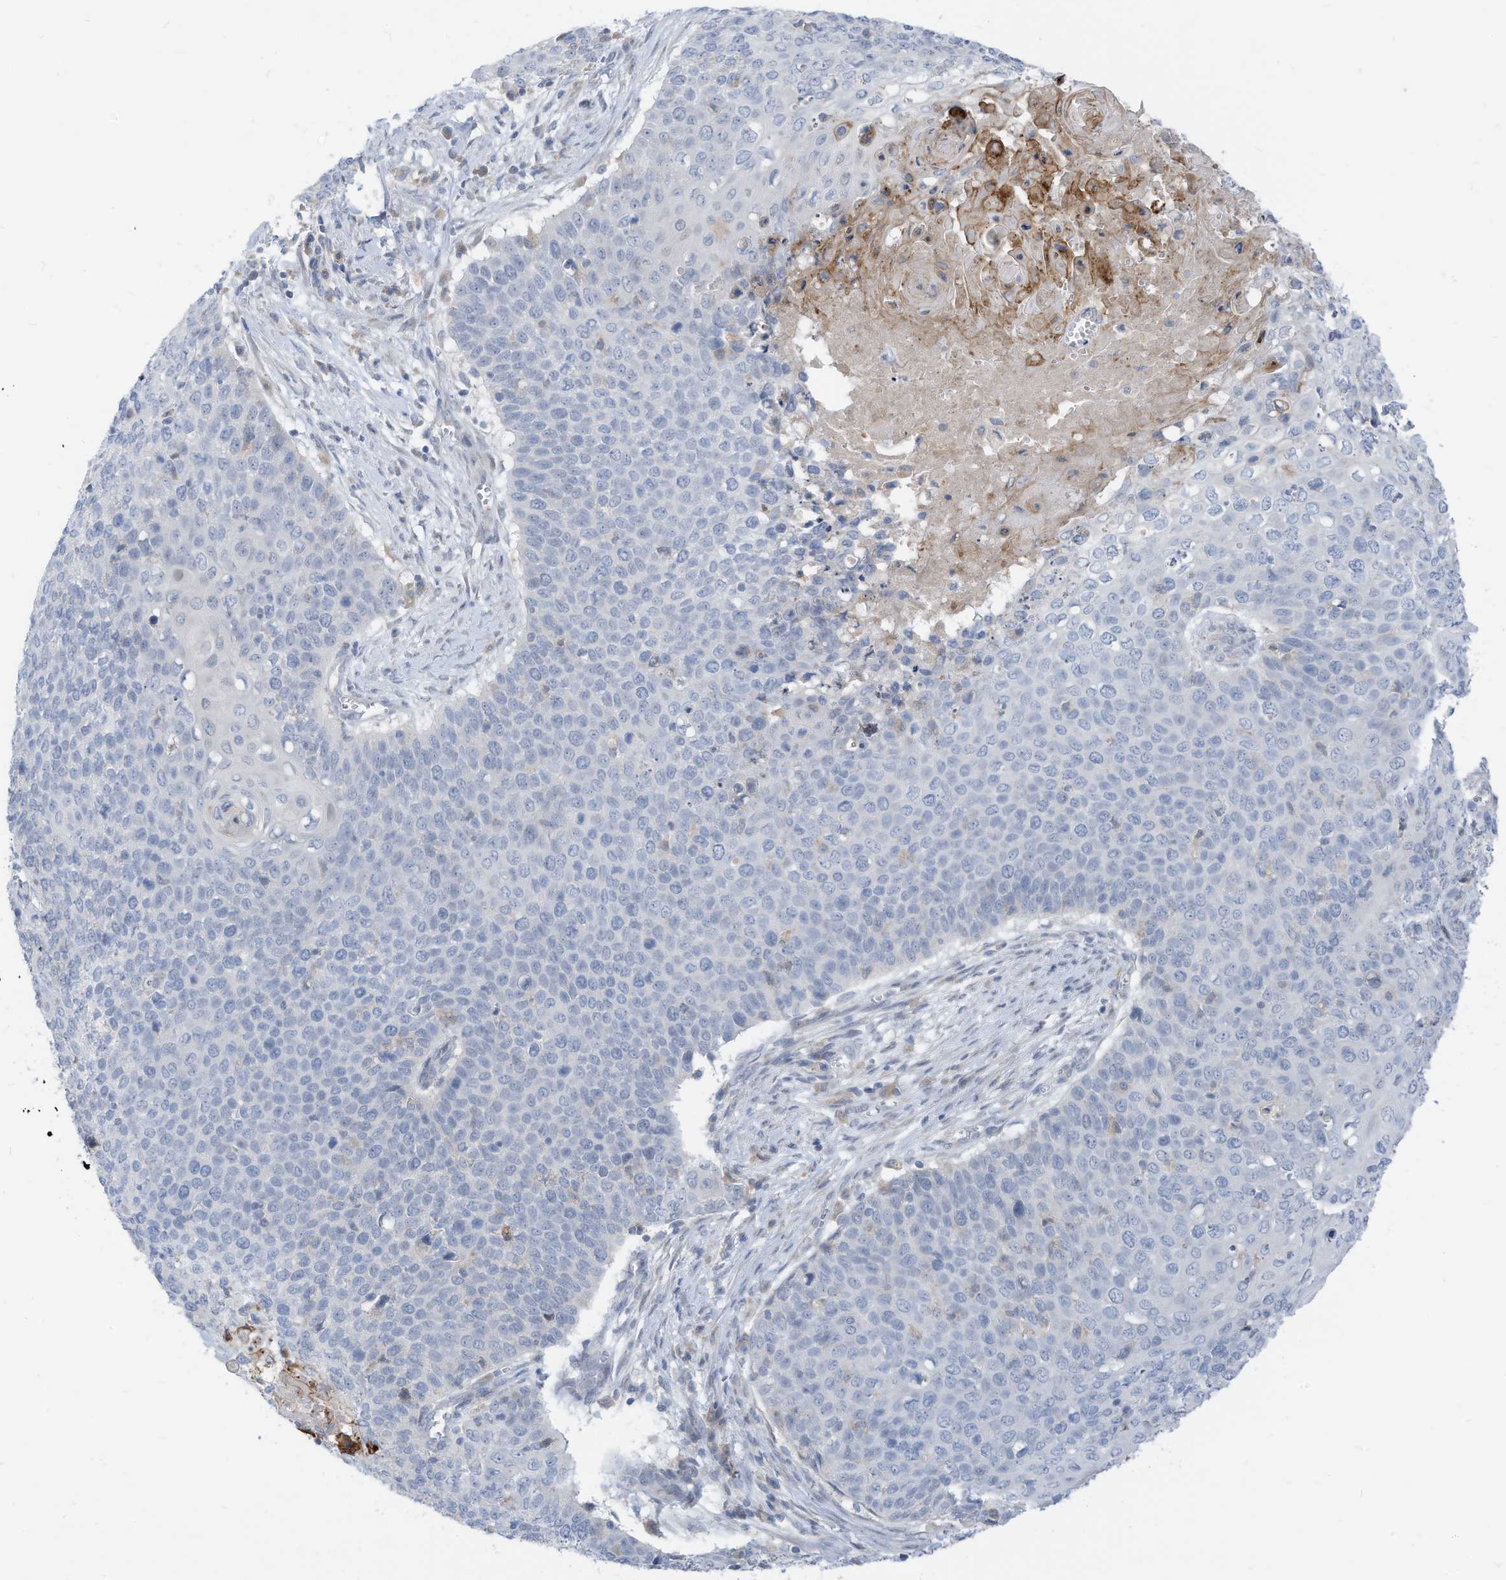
{"staining": {"intensity": "negative", "quantity": "none", "location": "none"}, "tissue": "cervical cancer", "cell_type": "Tumor cells", "image_type": "cancer", "snomed": [{"axis": "morphology", "description": "Squamous cell carcinoma, NOS"}, {"axis": "topography", "description": "Cervix"}], "caption": "Immunohistochemical staining of cervical squamous cell carcinoma demonstrates no significant expression in tumor cells.", "gene": "LDAH", "patient": {"sex": "female", "age": 39}}